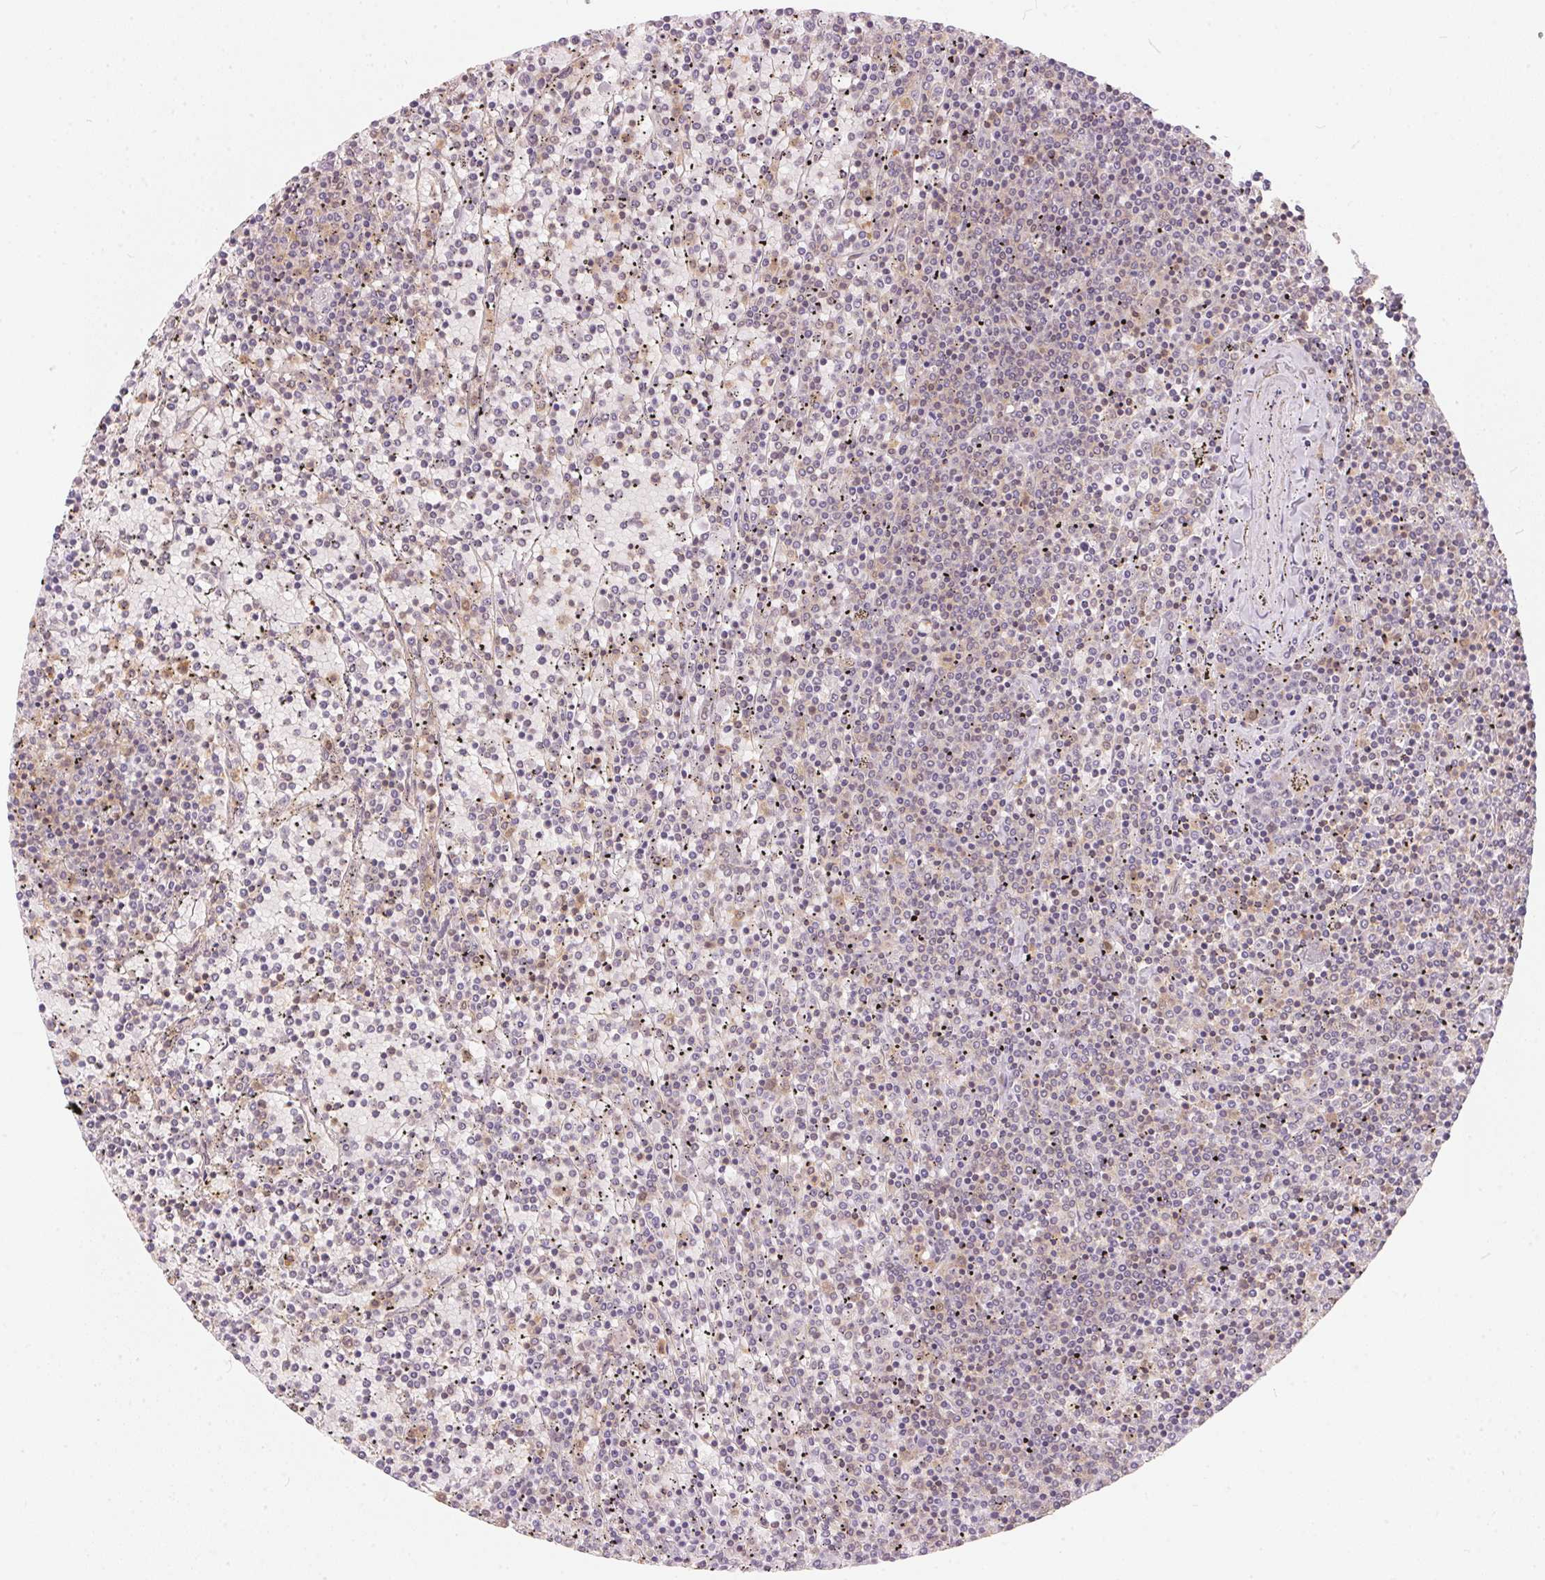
{"staining": {"intensity": "negative", "quantity": "none", "location": "none"}, "tissue": "lymphoma", "cell_type": "Tumor cells", "image_type": "cancer", "snomed": [{"axis": "morphology", "description": "Malignant lymphoma, non-Hodgkin's type, Low grade"}, {"axis": "topography", "description": "Spleen"}], "caption": "This is an IHC photomicrograph of human lymphoma. There is no positivity in tumor cells.", "gene": "BLMH", "patient": {"sex": "female", "age": 77}}